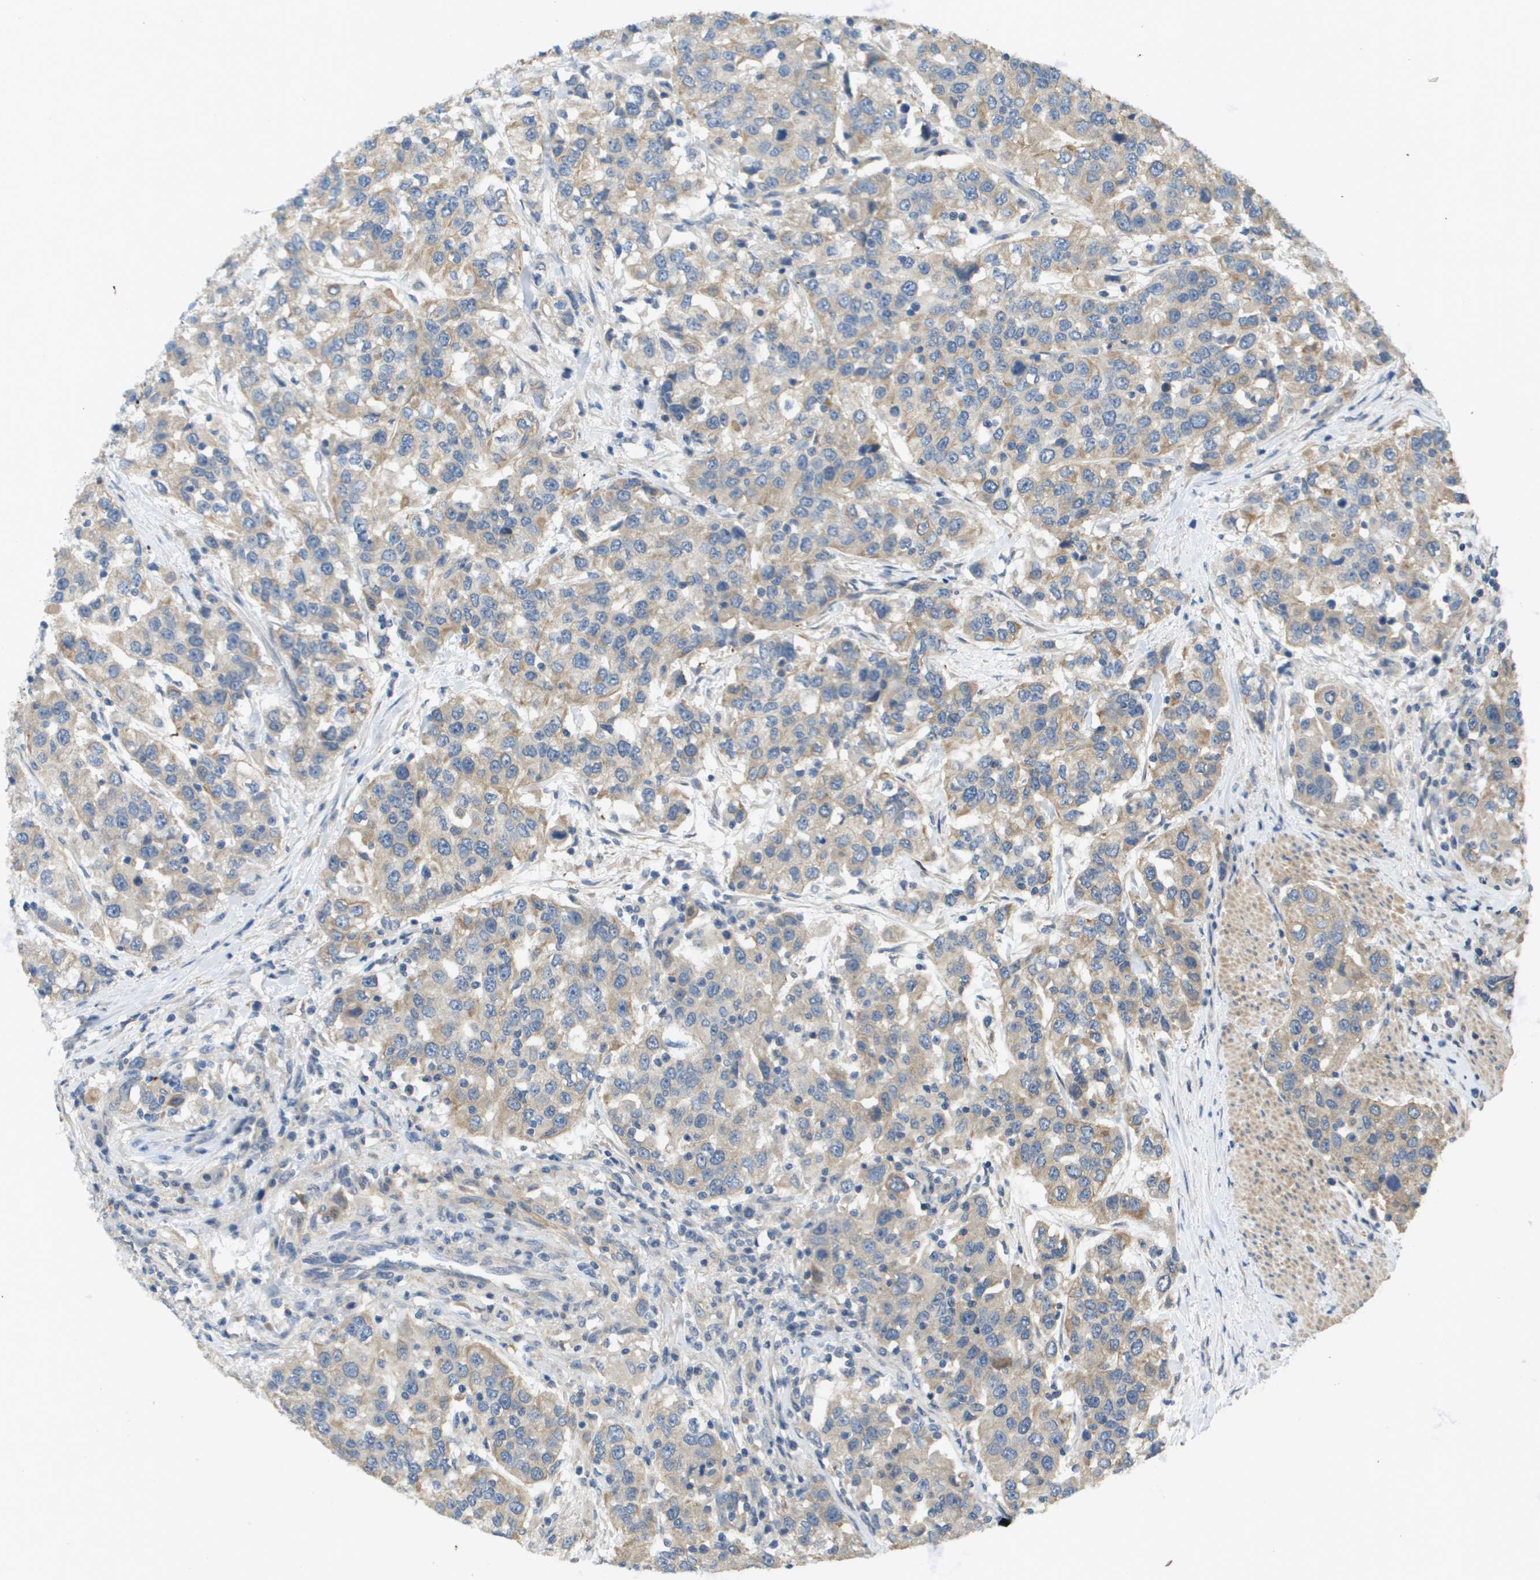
{"staining": {"intensity": "weak", "quantity": ">75%", "location": "cytoplasmic/membranous"}, "tissue": "urothelial cancer", "cell_type": "Tumor cells", "image_type": "cancer", "snomed": [{"axis": "morphology", "description": "Urothelial carcinoma, High grade"}, {"axis": "topography", "description": "Urinary bladder"}], "caption": "Urothelial cancer stained with a protein marker displays weak staining in tumor cells.", "gene": "KRT23", "patient": {"sex": "female", "age": 80}}